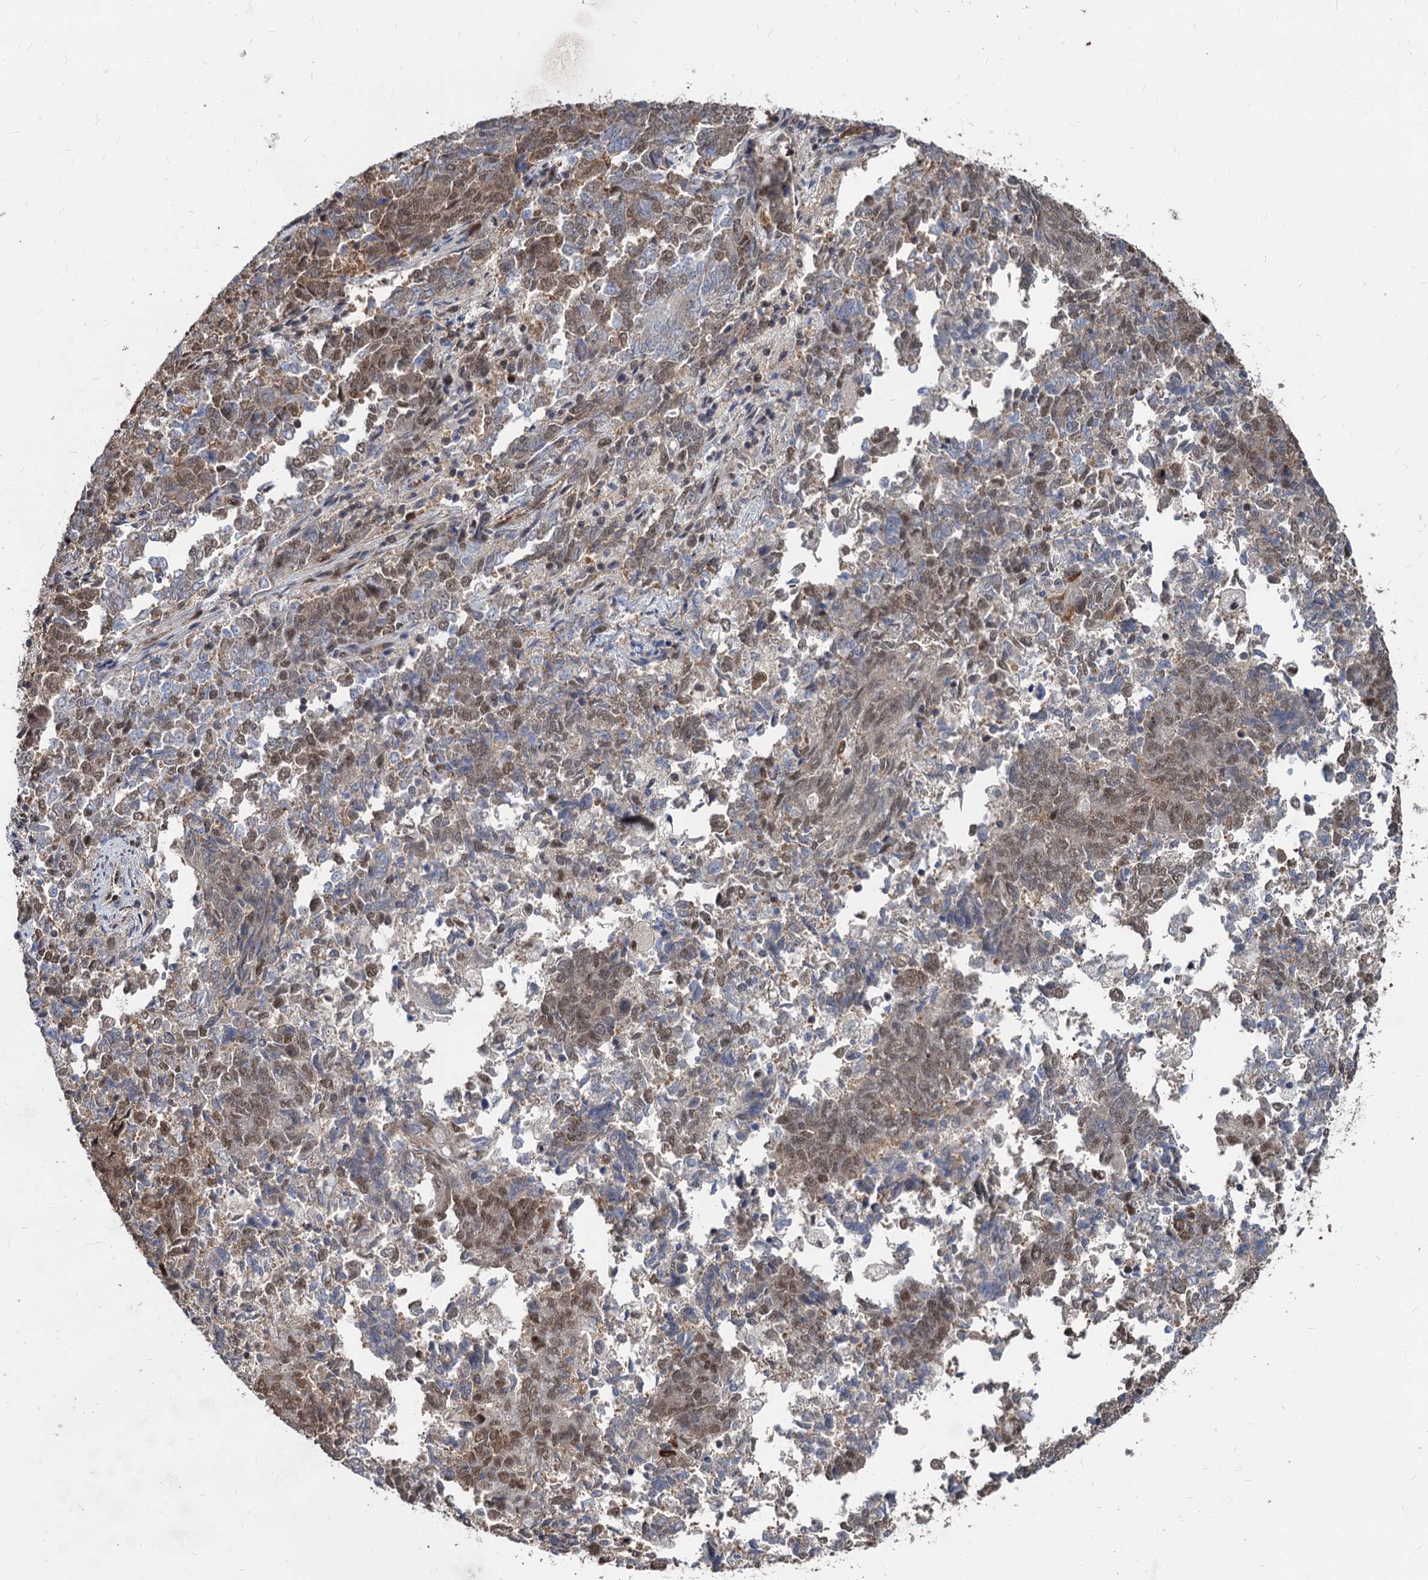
{"staining": {"intensity": "moderate", "quantity": "25%-75%", "location": "nuclear"}, "tissue": "endometrial cancer", "cell_type": "Tumor cells", "image_type": "cancer", "snomed": [{"axis": "morphology", "description": "Adenocarcinoma, NOS"}, {"axis": "topography", "description": "Endometrium"}], "caption": "Protein expression analysis of human endometrial adenocarcinoma reveals moderate nuclear staining in approximately 25%-75% of tumor cells.", "gene": "PSMD4", "patient": {"sex": "female", "age": 80}}